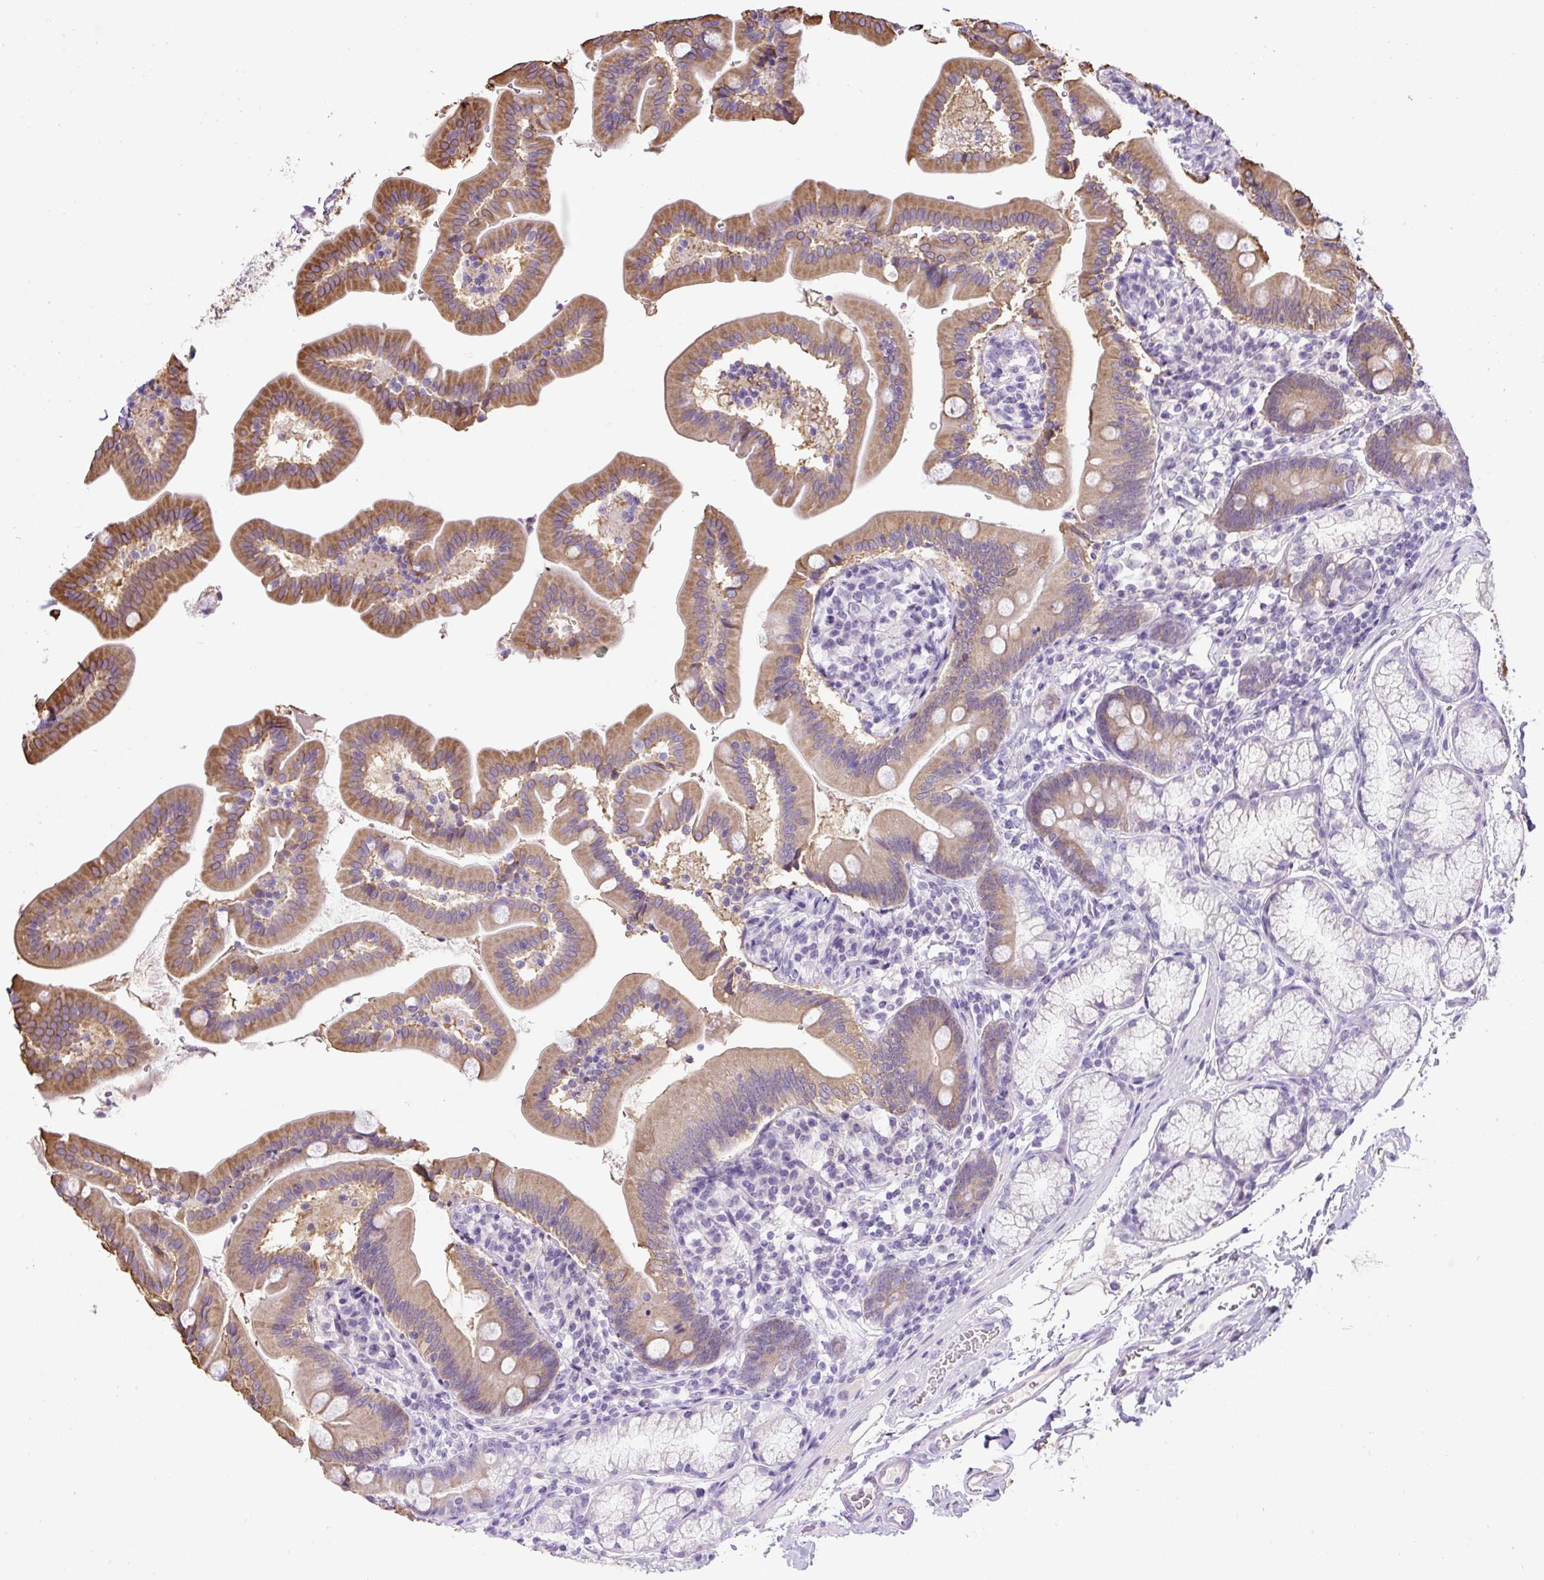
{"staining": {"intensity": "moderate", "quantity": ">75%", "location": "cytoplasmic/membranous"}, "tissue": "duodenum", "cell_type": "Glandular cells", "image_type": "normal", "snomed": [{"axis": "morphology", "description": "Normal tissue, NOS"}, {"axis": "topography", "description": "Duodenum"}], "caption": "A histopathology image of duodenum stained for a protein reveals moderate cytoplasmic/membranous brown staining in glandular cells.", "gene": "COL9A2", "patient": {"sex": "female", "age": 67}}